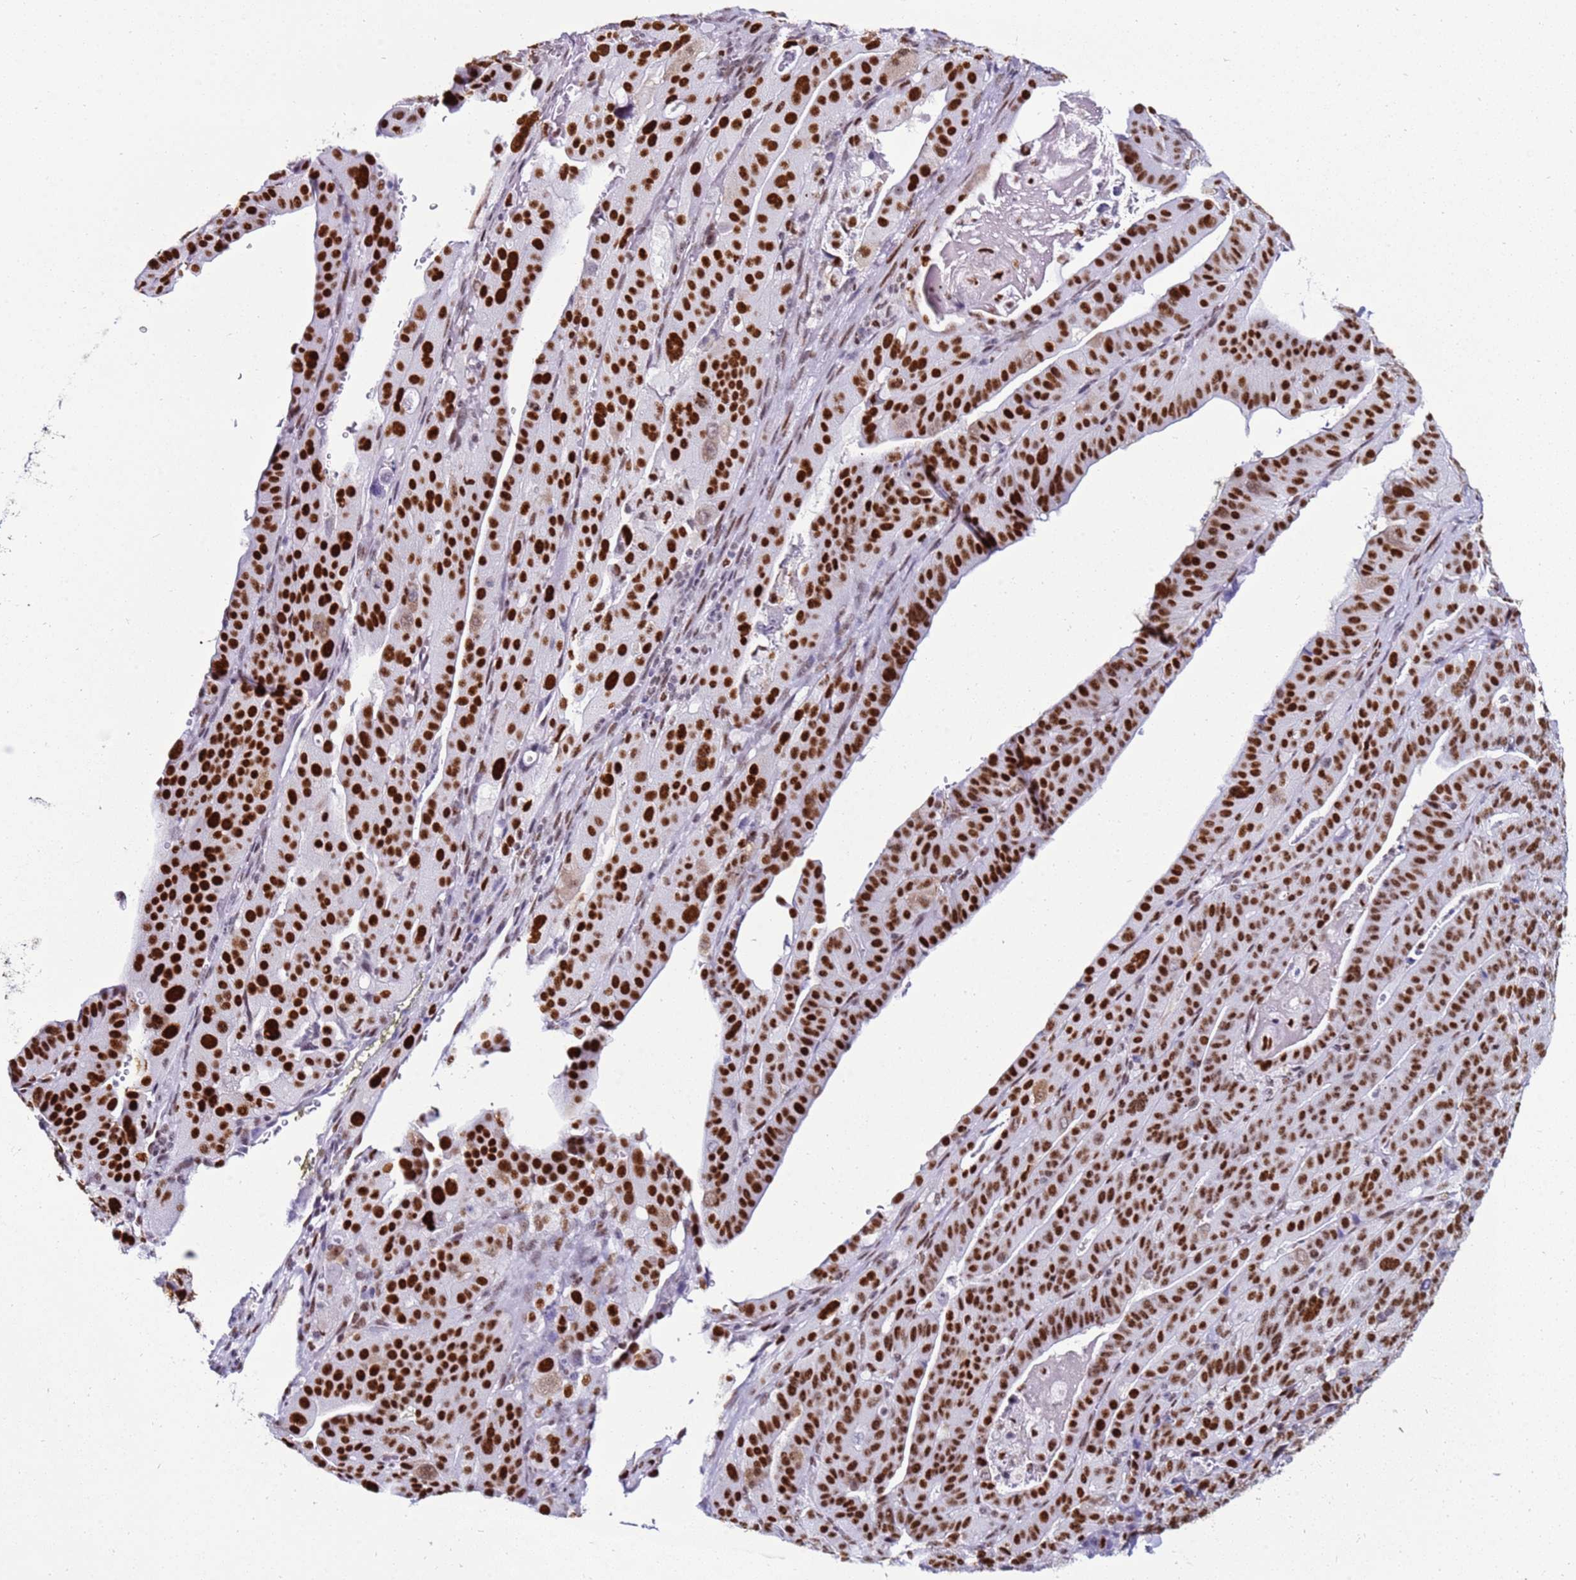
{"staining": {"intensity": "strong", "quantity": ">75%", "location": "nuclear"}, "tissue": "stomach cancer", "cell_type": "Tumor cells", "image_type": "cancer", "snomed": [{"axis": "morphology", "description": "Adenocarcinoma, NOS"}, {"axis": "topography", "description": "Stomach"}], "caption": "Strong nuclear protein positivity is seen in about >75% of tumor cells in adenocarcinoma (stomach). The staining was performed using DAB (3,3'-diaminobenzidine) to visualize the protein expression in brown, while the nuclei were stained in blue with hematoxylin (Magnification: 20x).", "gene": "KPNA4", "patient": {"sex": "male", "age": 48}}